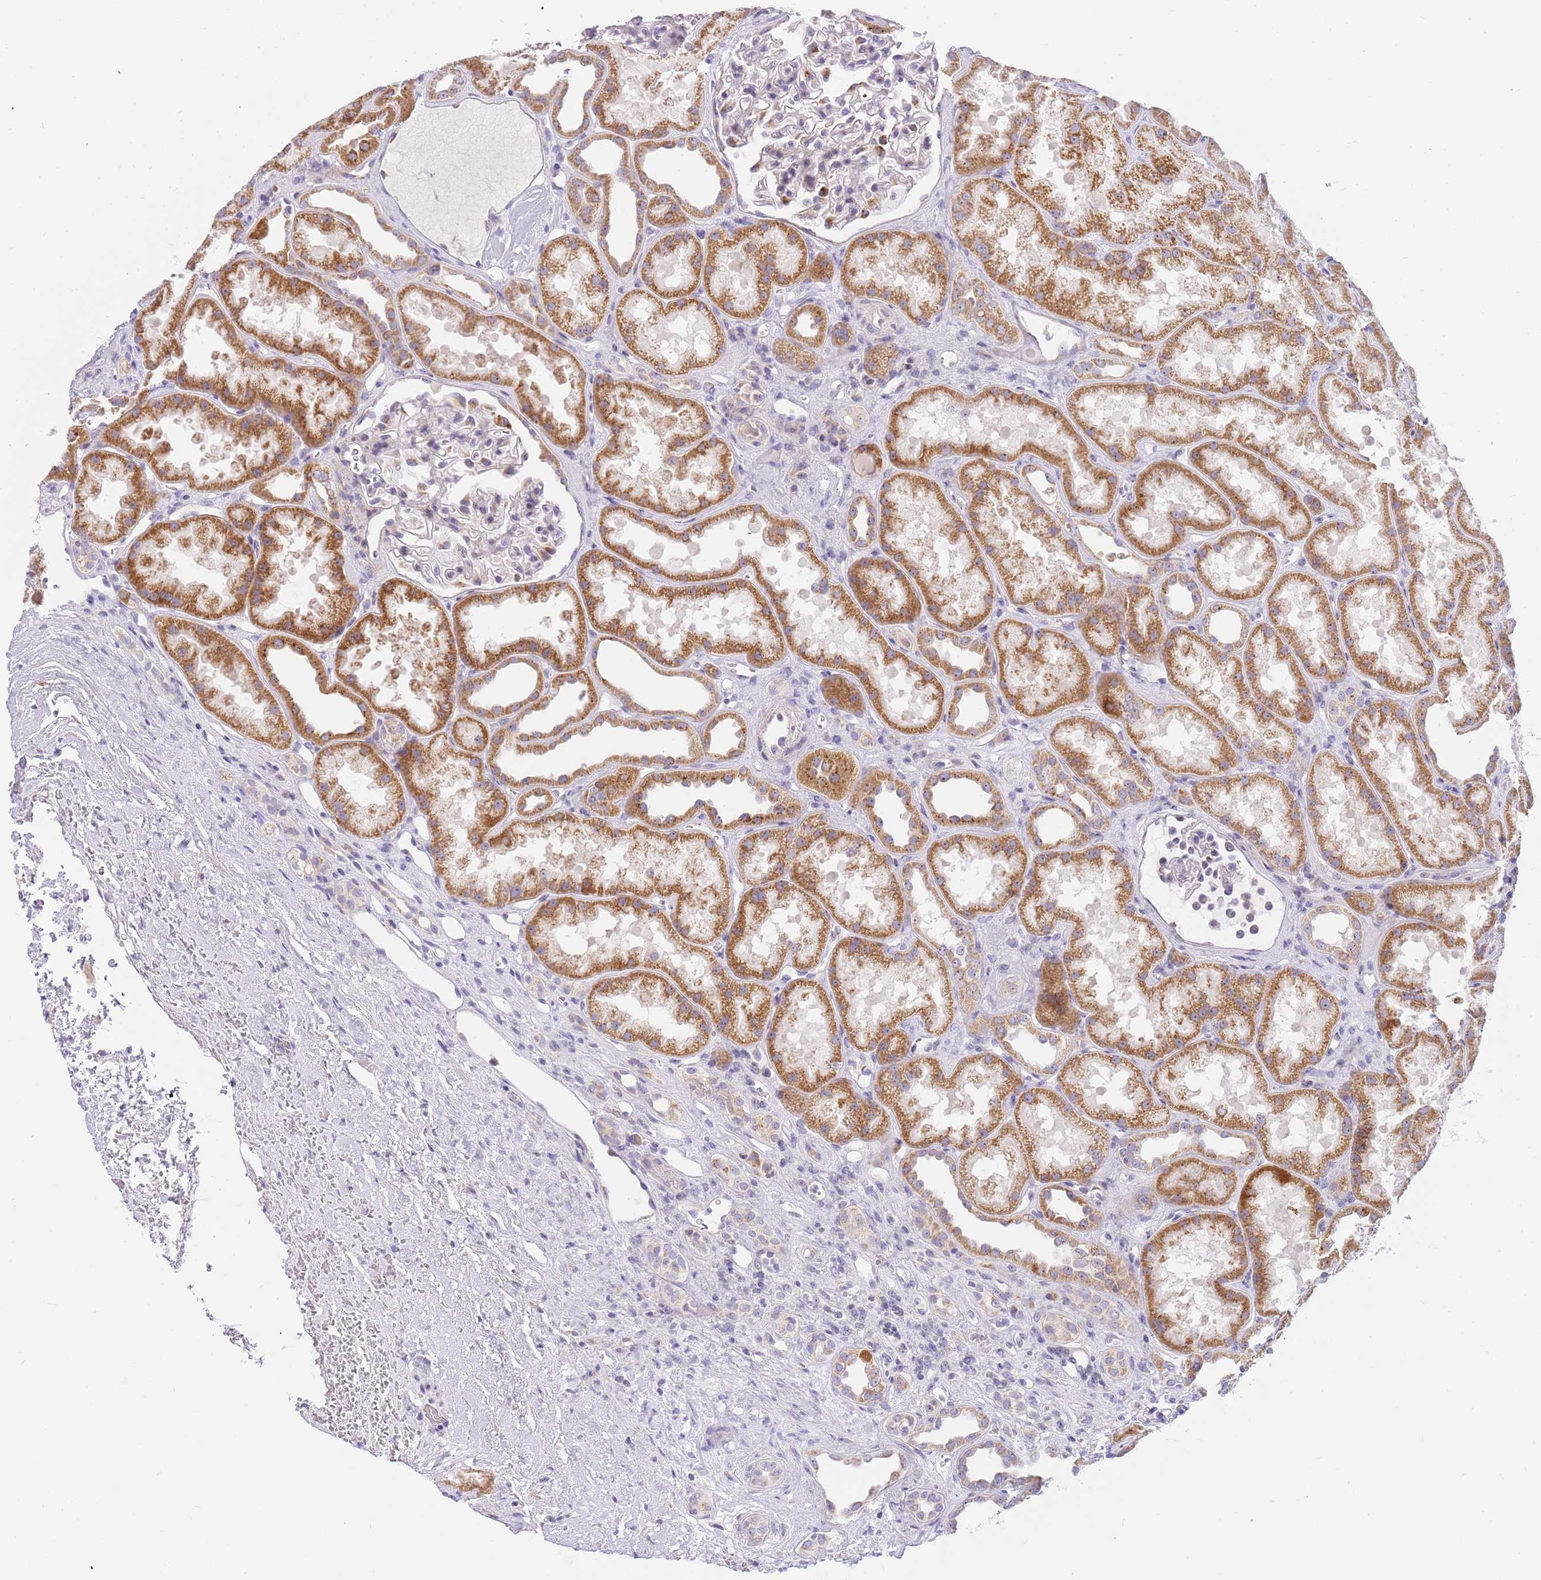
{"staining": {"intensity": "negative", "quantity": "none", "location": "none"}, "tissue": "kidney", "cell_type": "Cells in glomeruli", "image_type": "normal", "snomed": [{"axis": "morphology", "description": "Normal tissue, NOS"}, {"axis": "topography", "description": "Kidney"}], "caption": "A photomicrograph of human kidney is negative for staining in cells in glomeruli. (DAB (3,3'-diaminobenzidine) immunohistochemistry (IHC) visualized using brightfield microscopy, high magnification).", "gene": "DNAJA3", "patient": {"sex": "male", "age": 61}}